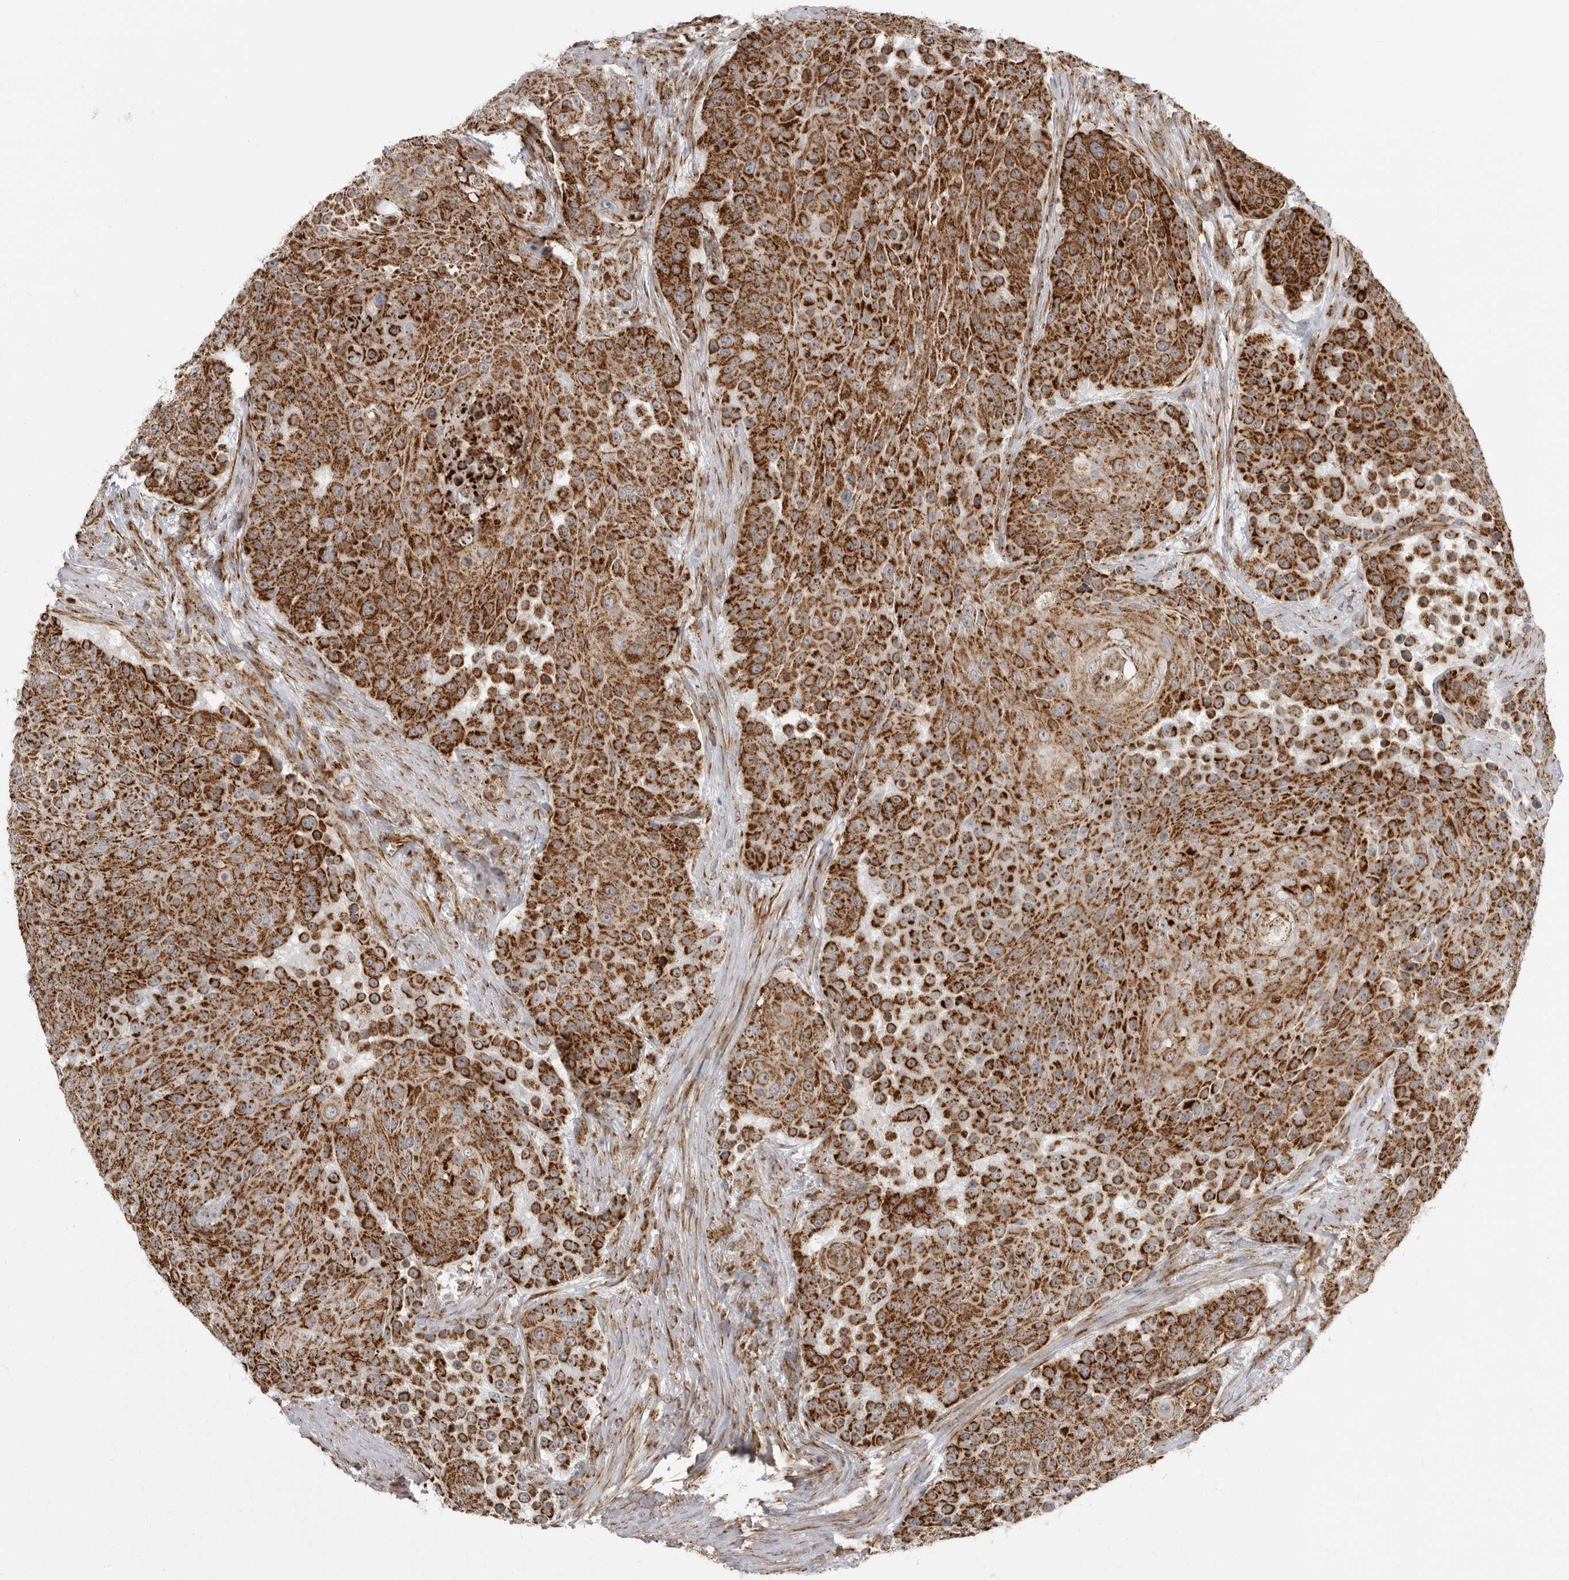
{"staining": {"intensity": "strong", "quantity": ">75%", "location": "cytoplasmic/membranous"}, "tissue": "urothelial cancer", "cell_type": "Tumor cells", "image_type": "cancer", "snomed": [{"axis": "morphology", "description": "Urothelial carcinoma, High grade"}, {"axis": "topography", "description": "Urinary bladder"}], "caption": "The histopathology image demonstrates staining of high-grade urothelial carcinoma, revealing strong cytoplasmic/membranous protein staining (brown color) within tumor cells.", "gene": "FH", "patient": {"sex": "female", "age": 63}}